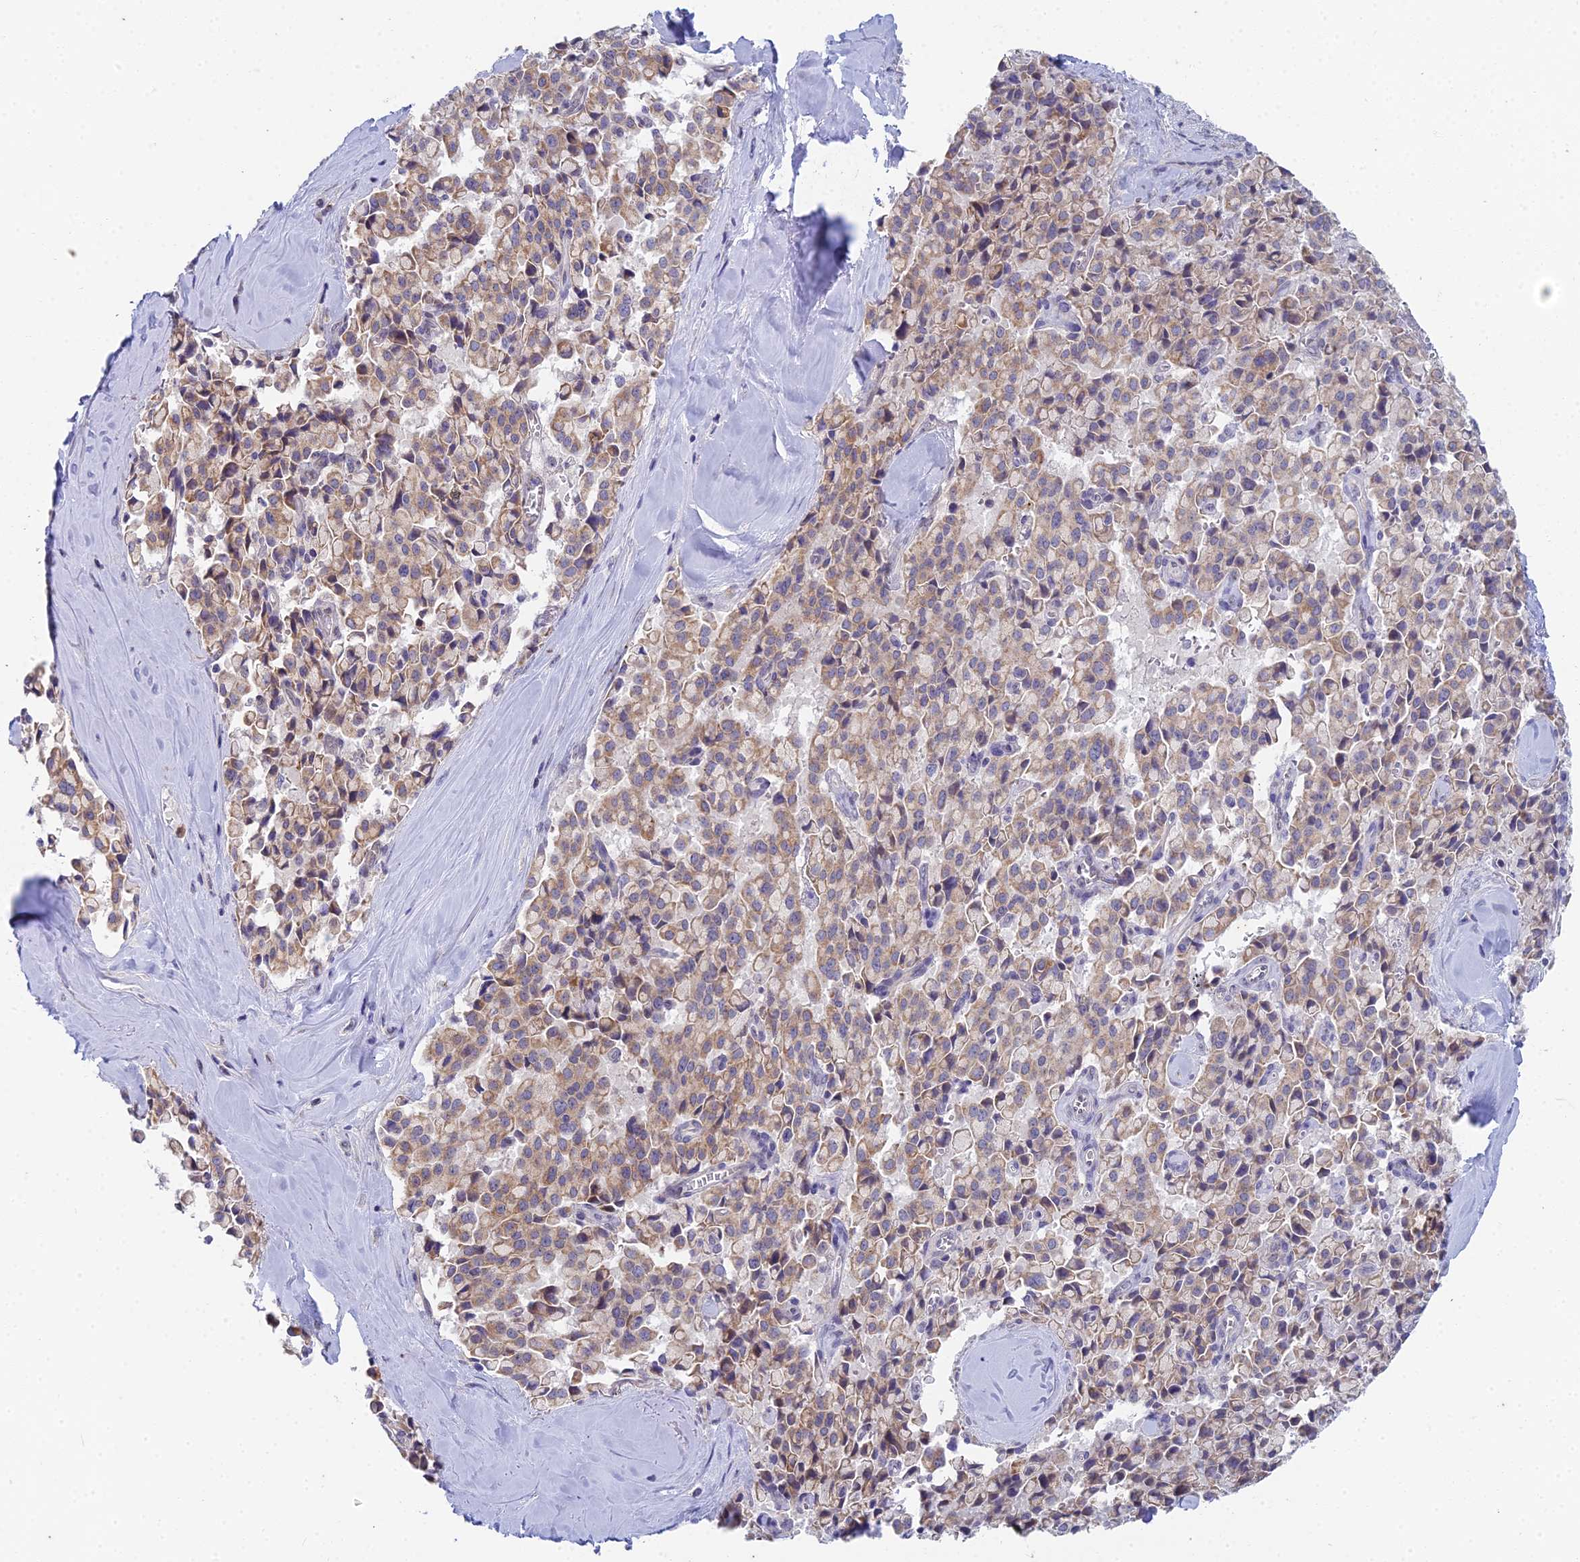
{"staining": {"intensity": "moderate", "quantity": ">75%", "location": "cytoplasmic/membranous"}, "tissue": "pancreatic cancer", "cell_type": "Tumor cells", "image_type": "cancer", "snomed": [{"axis": "morphology", "description": "Adenocarcinoma, NOS"}, {"axis": "topography", "description": "Pancreas"}], "caption": "Human adenocarcinoma (pancreatic) stained with a protein marker exhibits moderate staining in tumor cells.", "gene": "EEF2KMT", "patient": {"sex": "male", "age": 65}}